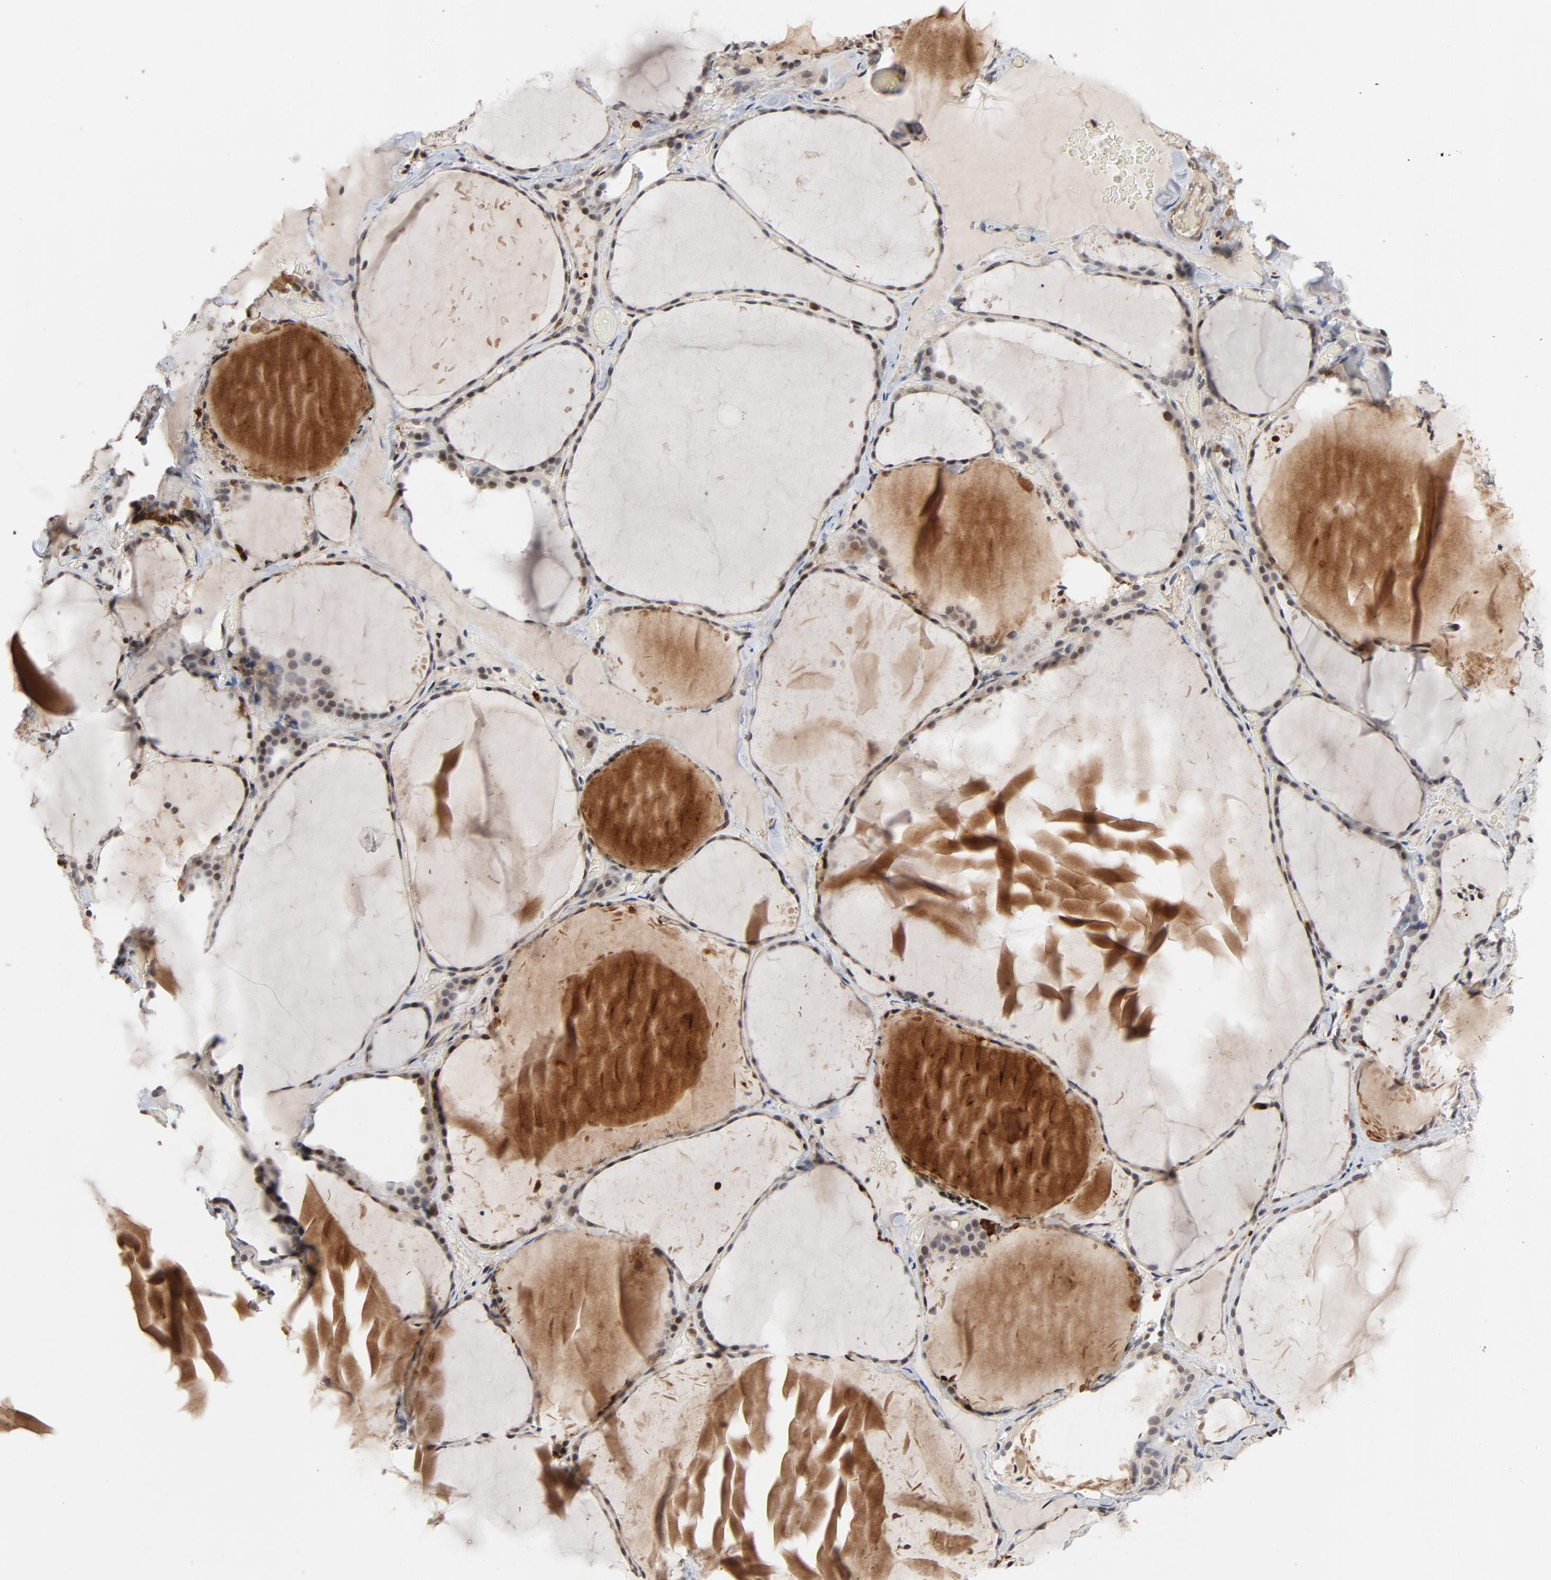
{"staining": {"intensity": "moderate", "quantity": "25%-75%", "location": "nuclear"}, "tissue": "thyroid gland", "cell_type": "Glandular cells", "image_type": "normal", "snomed": [{"axis": "morphology", "description": "Normal tissue, NOS"}, {"axis": "topography", "description": "Thyroid gland"}], "caption": "Immunohistochemical staining of normal human thyroid gland reveals moderate nuclear protein expression in approximately 25%-75% of glandular cells.", "gene": "RTL5", "patient": {"sex": "female", "age": 22}}